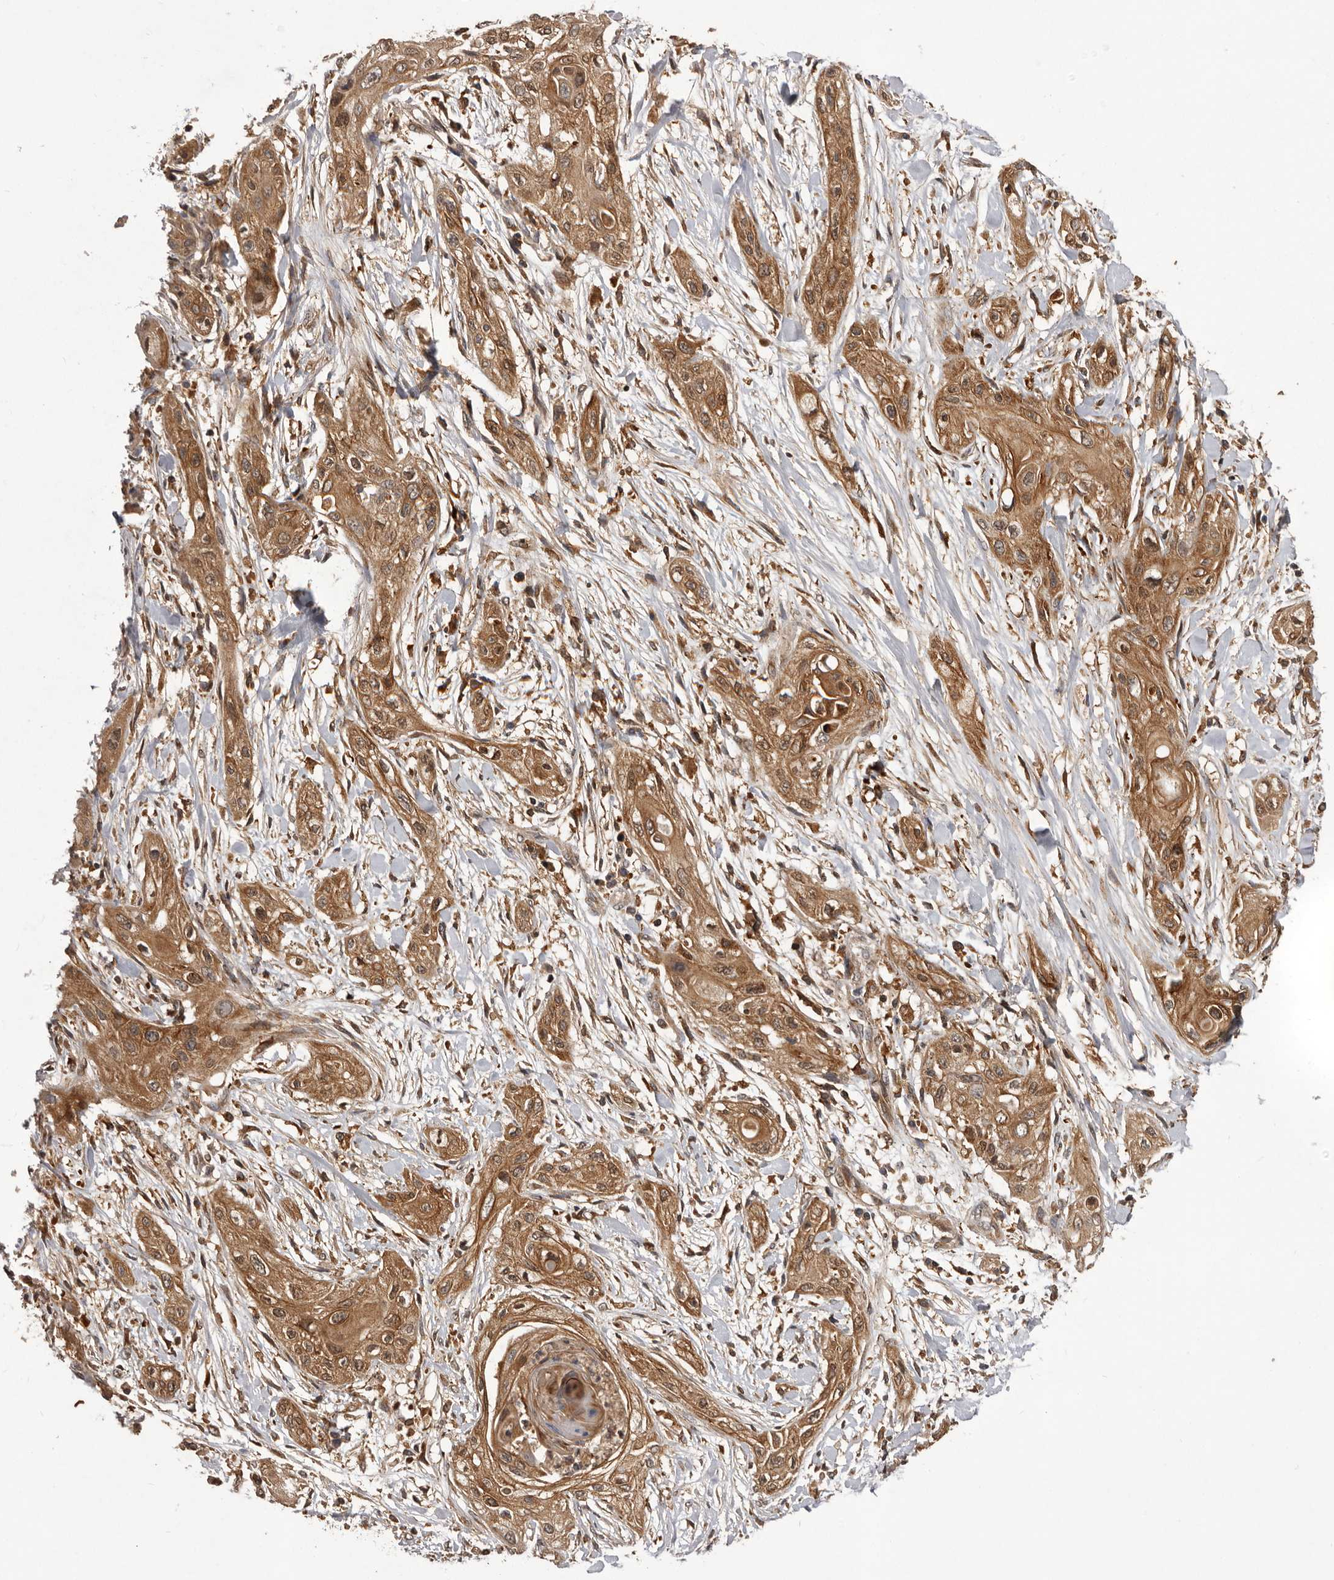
{"staining": {"intensity": "moderate", "quantity": ">75%", "location": "cytoplasmic/membranous"}, "tissue": "lung cancer", "cell_type": "Tumor cells", "image_type": "cancer", "snomed": [{"axis": "morphology", "description": "Squamous cell carcinoma, NOS"}, {"axis": "topography", "description": "Lung"}], "caption": "There is medium levels of moderate cytoplasmic/membranous expression in tumor cells of lung squamous cell carcinoma, as demonstrated by immunohistochemical staining (brown color).", "gene": "SLC22A3", "patient": {"sex": "female", "age": 47}}